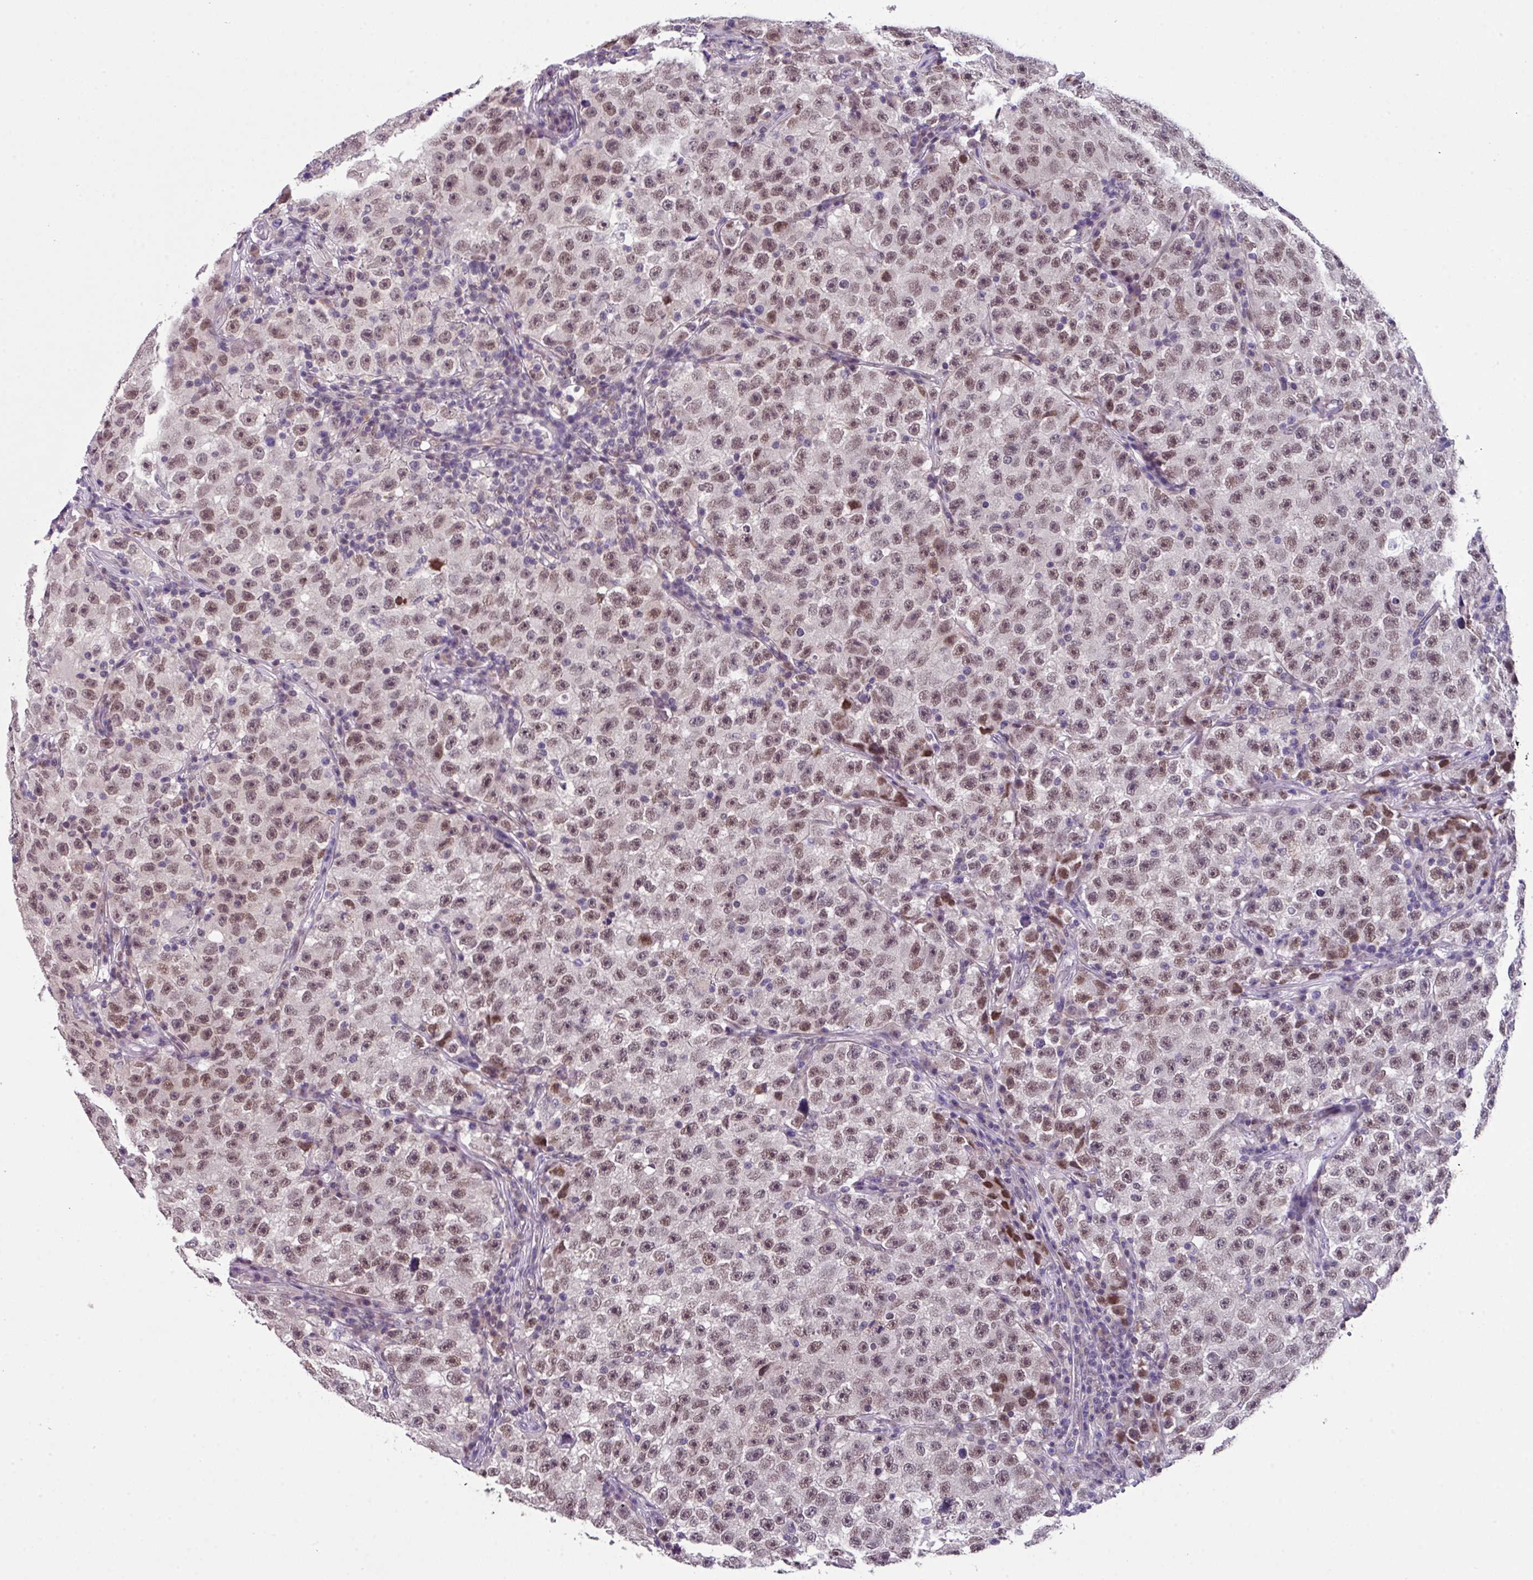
{"staining": {"intensity": "moderate", "quantity": ">75%", "location": "nuclear"}, "tissue": "testis cancer", "cell_type": "Tumor cells", "image_type": "cancer", "snomed": [{"axis": "morphology", "description": "Seminoma, NOS"}, {"axis": "topography", "description": "Testis"}], "caption": "A medium amount of moderate nuclear staining is appreciated in approximately >75% of tumor cells in testis cancer tissue.", "gene": "ZFP3", "patient": {"sex": "male", "age": 22}}